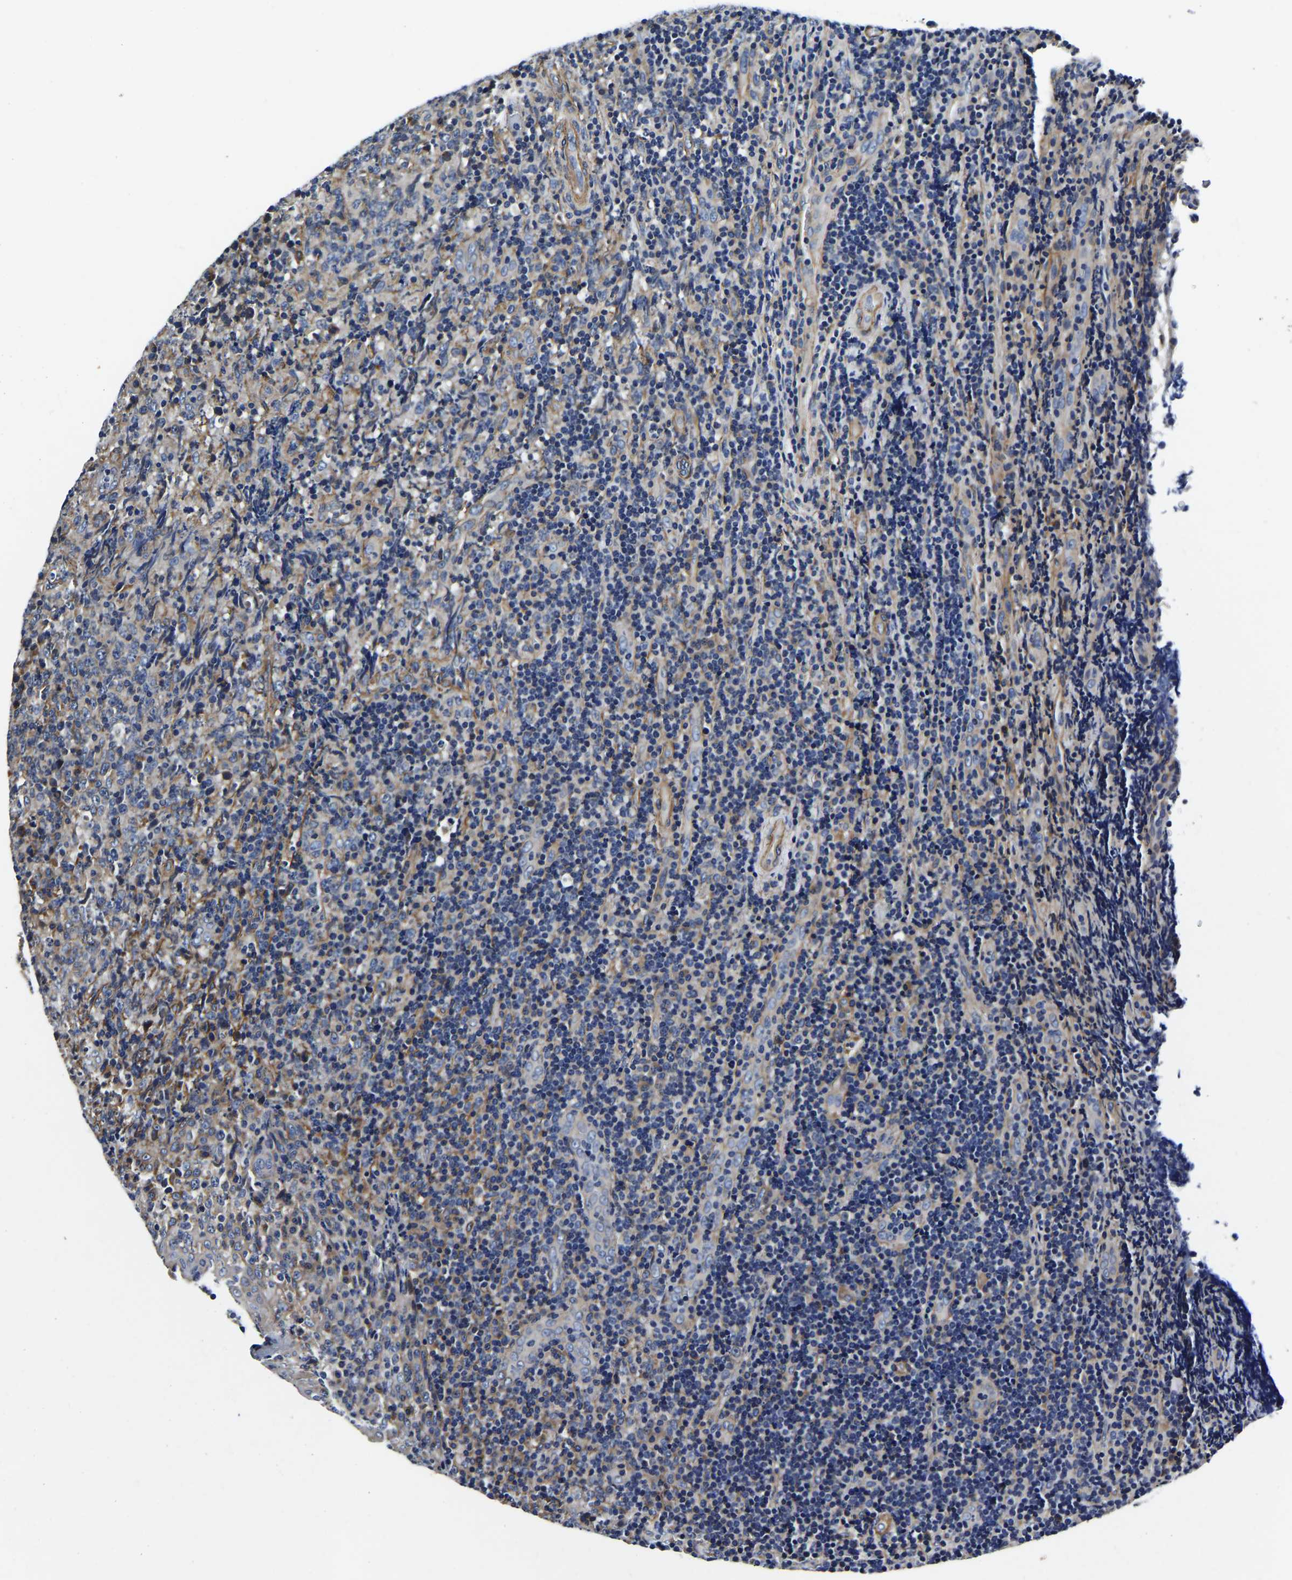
{"staining": {"intensity": "weak", "quantity": "<25%", "location": "cytoplasmic/membranous"}, "tissue": "lymphoma", "cell_type": "Tumor cells", "image_type": "cancer", "snomed": [{"axis": "morphology", "description": "Malignant lymphoma, non-Hodgkin's type, High grade"}, {"axis": "topography", "description": "Tonsil"}], "caption": "Photomicrograph shows no protein positivity in tumor cells of lymphoma tissue.", "gene": "KCTD17", "patient": {"sex": "female", "age": 36}}